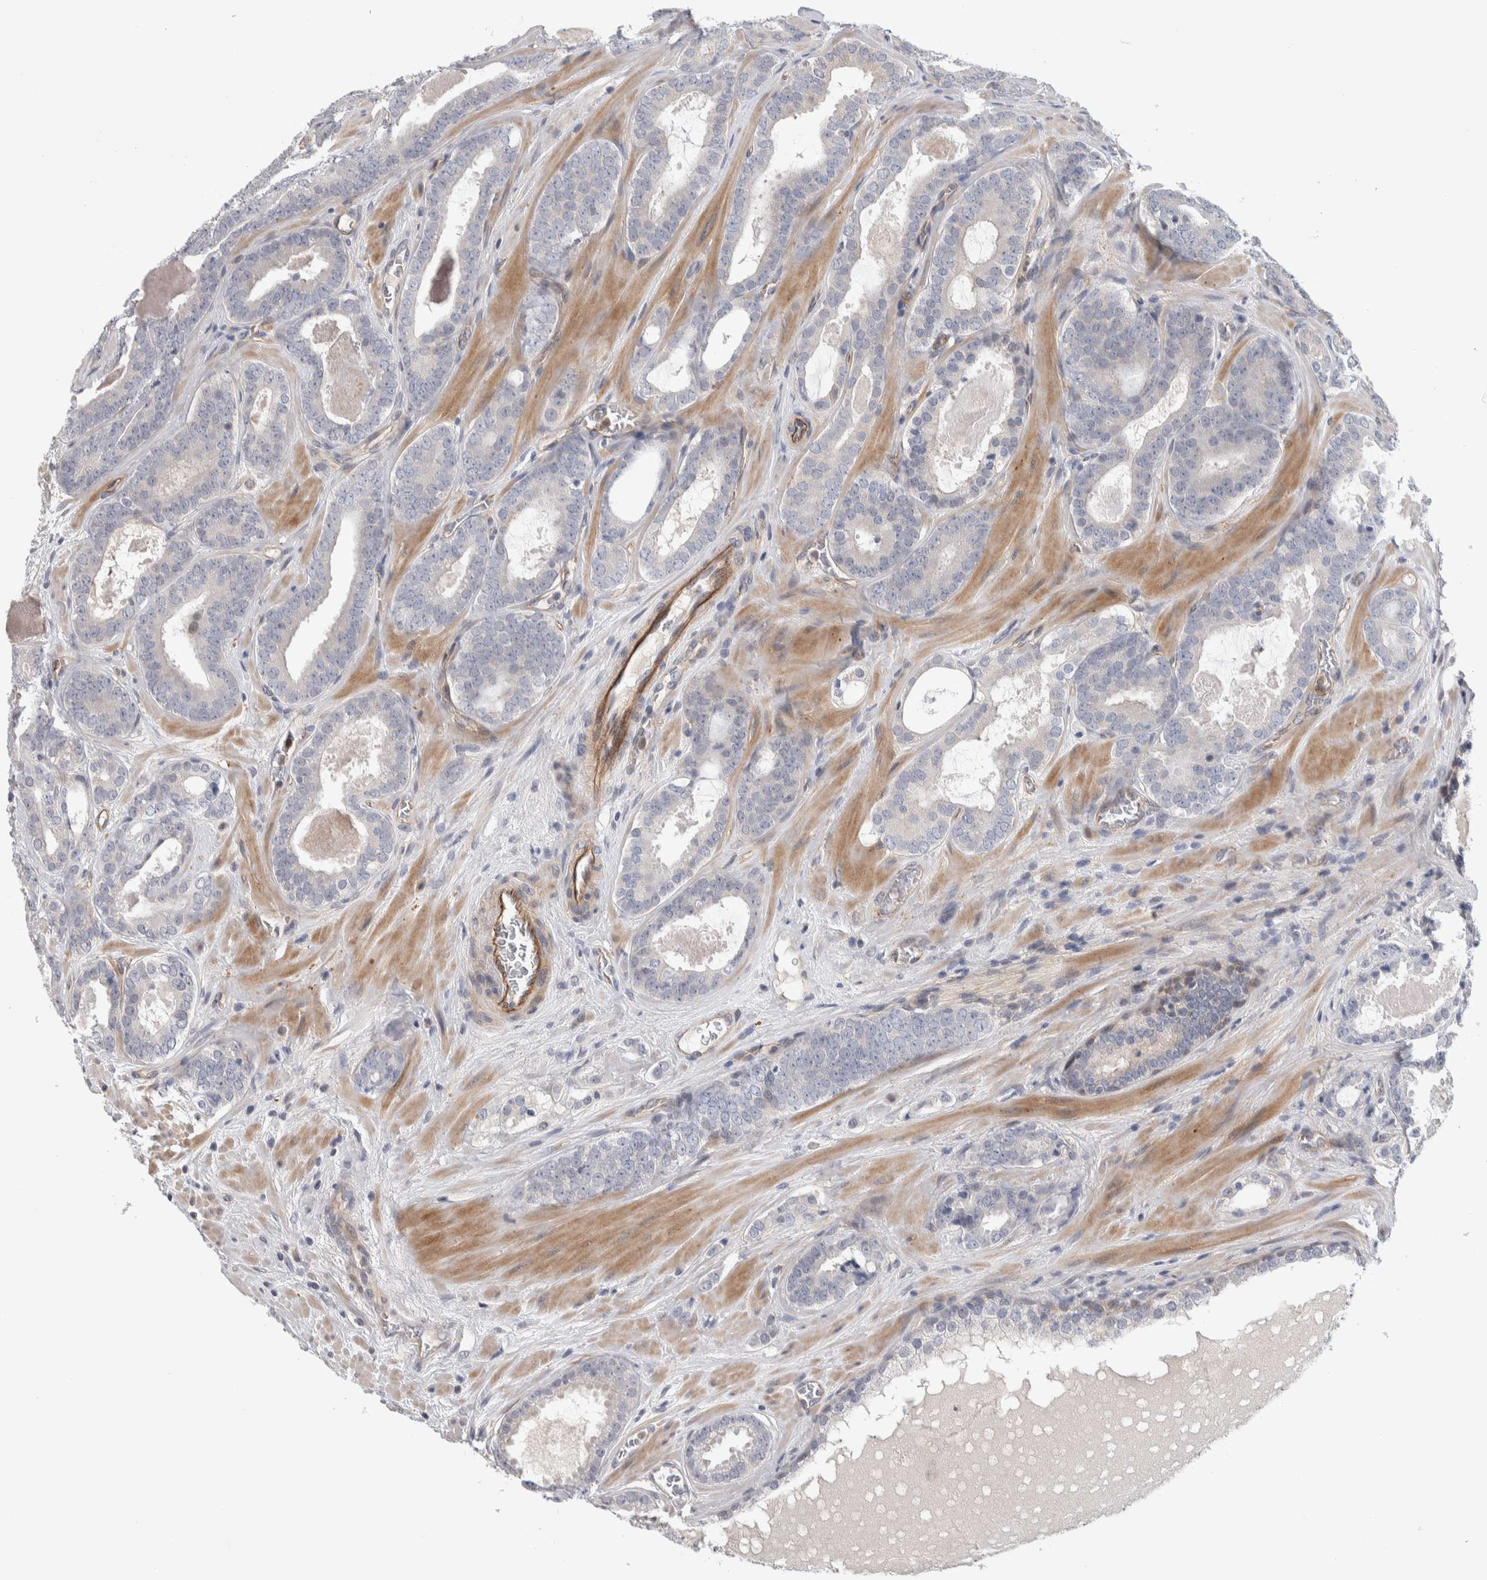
{"staining": {"intensity": "negative", "quantity": "none", "location": "none"}, "tissue": "prostate cancer", "cell_type": "Tumor cells", "image_type": "cancer", "snomed": [{"axis": "morphology", "description": "Adenocarcinoma, High grade"}, {"axis": "topography", "description": "Prostate"}], "caption": "Prostate cancer was stained to show a protein in brown. There is no significant staining in tumor cells.", "gene": "ZNF862", "patient": {"sex": "male", "age": 60}}